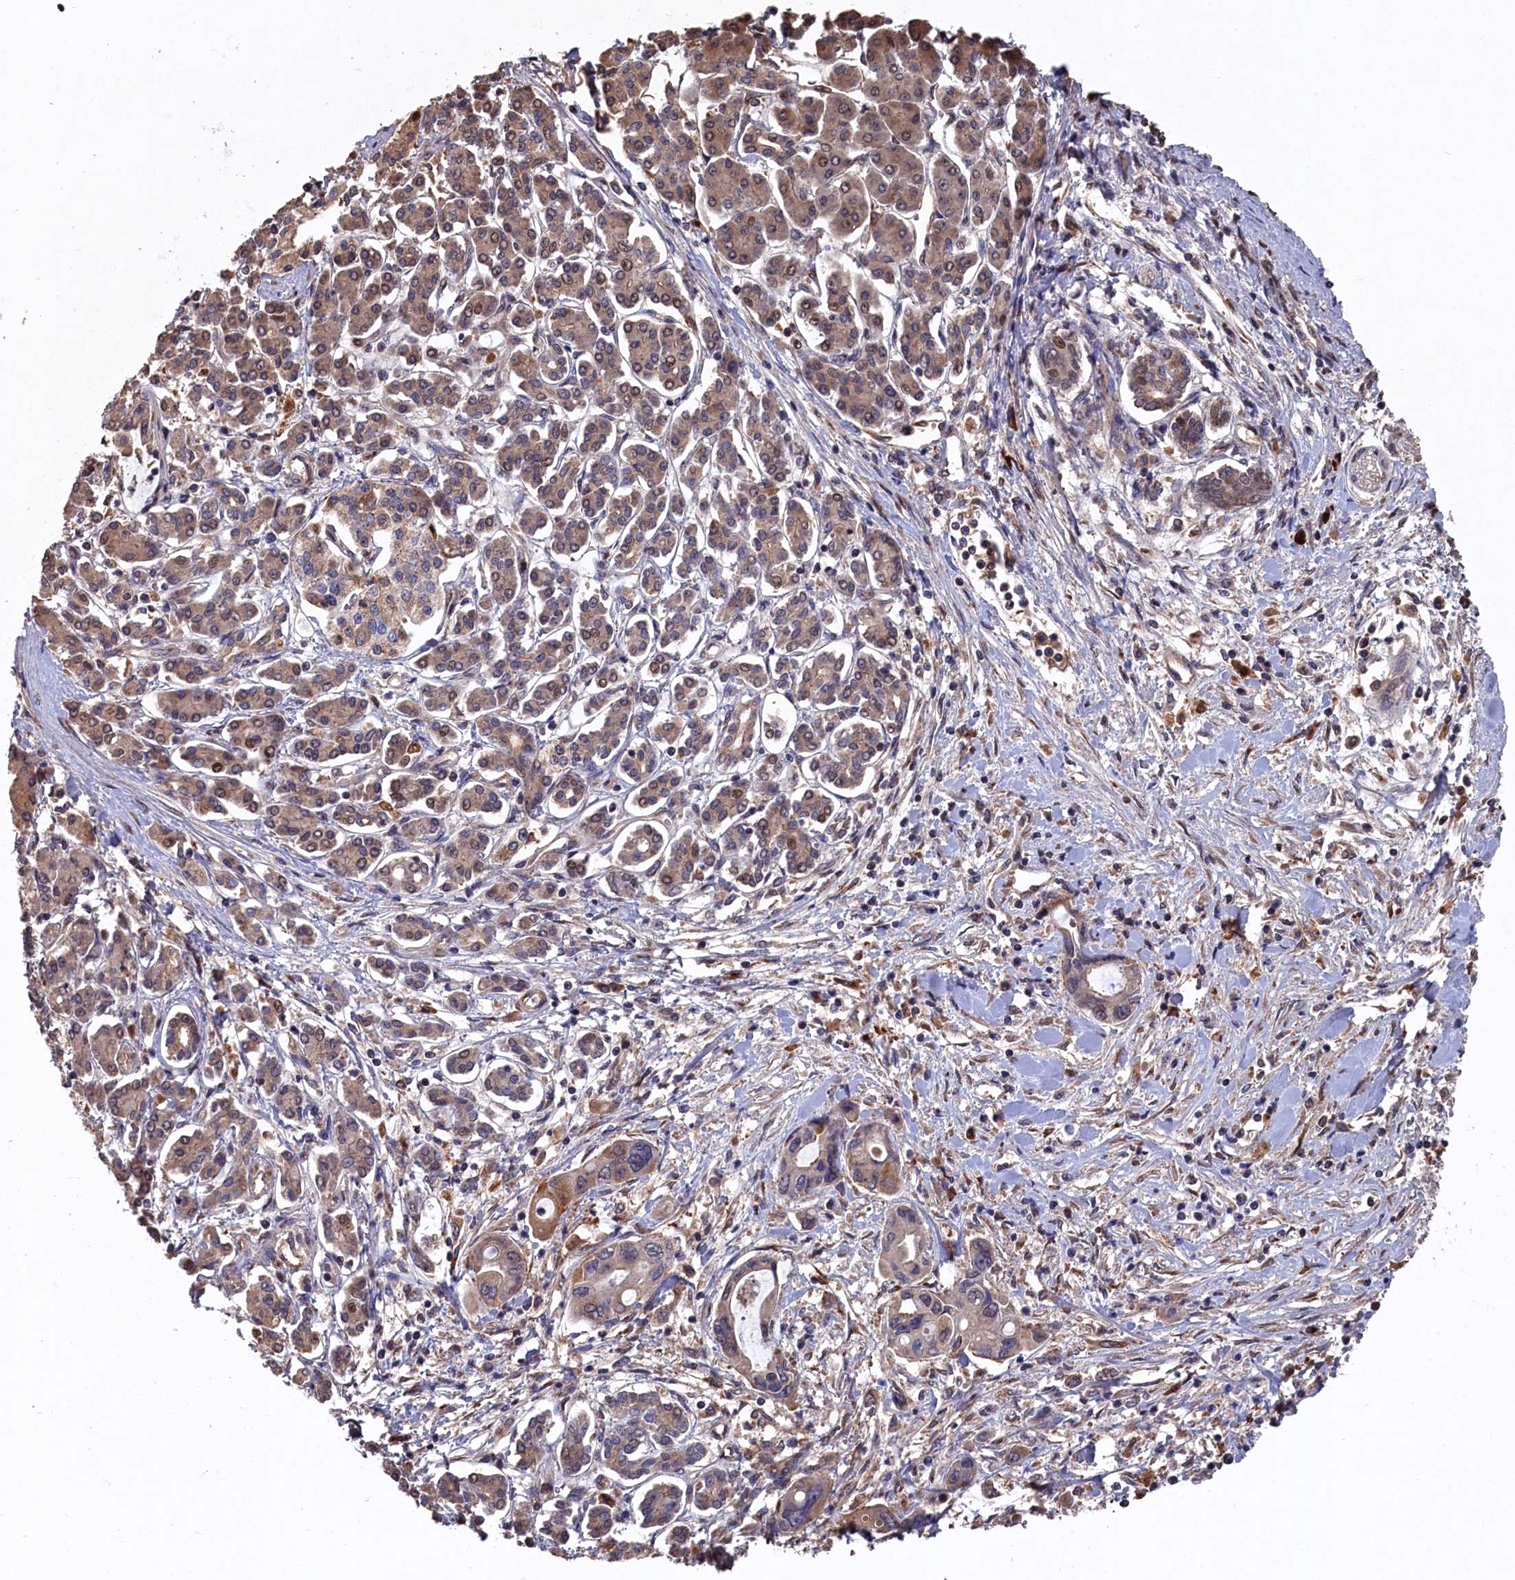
{"staining": {"intensity": "weak", "quantity": "25%-75%", "location": "cytoplasmic/membranous,nuclear"}, "tissue": "pancreatic cancer", "cell_type": "Tumor cells", "image_type": "cancer", "snomed": [{"axis": "morphology", "description": "Normal tissue, NOS"}, {"axis": "morphology", "description": "Adenocarcinoma, NOS"}, {"axis": "topography", "description": "Pancreas"}], "caption": "Pancreatic adenocarcinoma tissue exhibits weak cytoplasmic/membranous and nuclear positivity in about 25%-75% of tumor cells", "gene": "NAA60", "patient": {"sex": "female", "age": 64}}